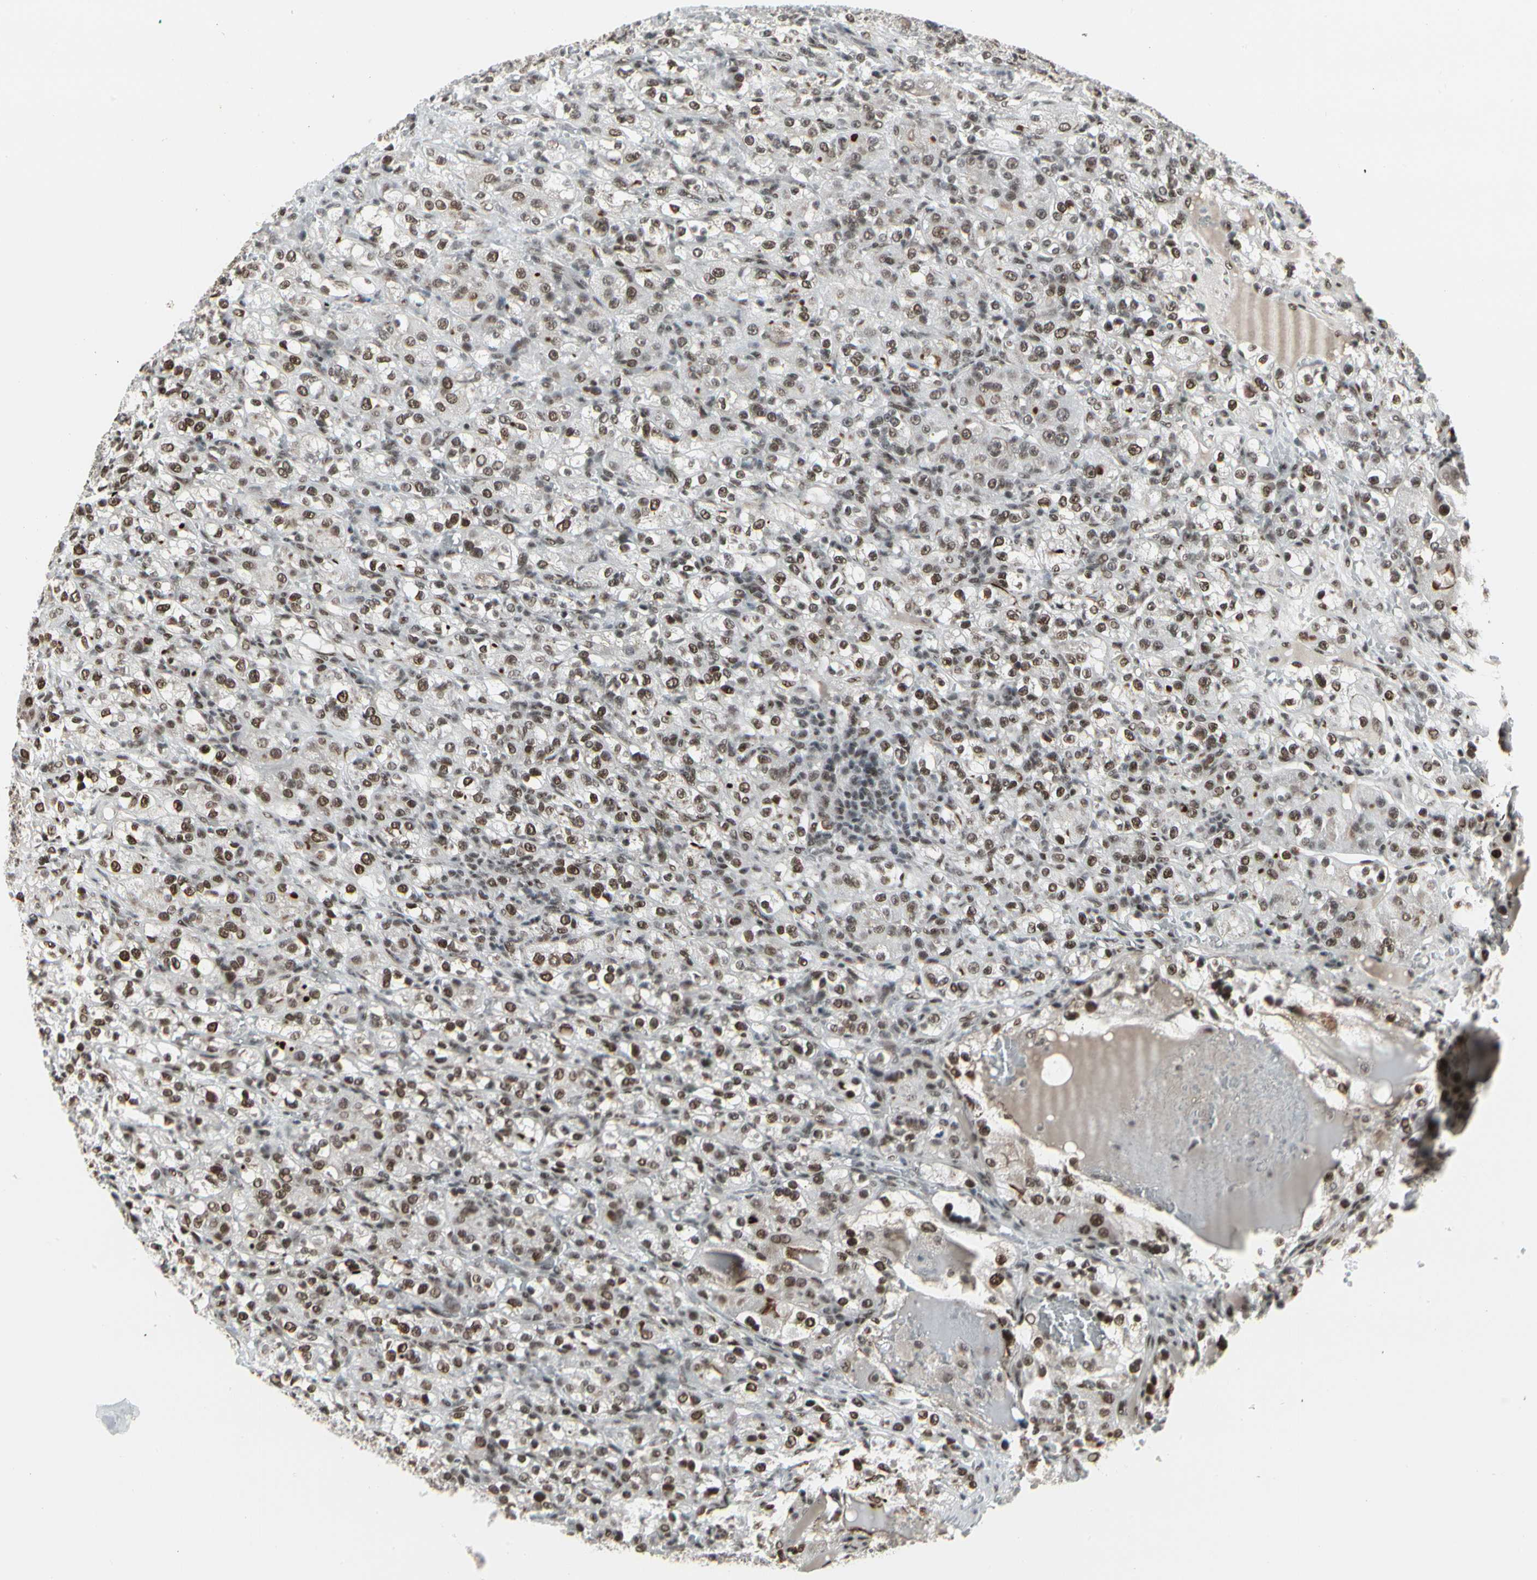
{"staining": {"intensity": "moderate", "quantity": ">75%", "location": "nuclear"}, "tissue": "renal cancer", "cell_type": "Tumor cells", "image_type": "cancer", "snomed": [{"axis": "morphology", "description": "Normal tissue, NOS"}, {"axis": "morphology", "description": "Adenocarcinoma, NOS"}, {"axis": "topography", "description": "Kidney"}], "caption": "Immunohistochemistry (IHC) histopathology image of renal cancer (adenocarcinoma) stained for a protein (brown), which reveals medium levels of moderate nuclear staining in about >75% of tumor cells.", "gene": "HMG20A", "patient": {"sex": "male", "age": 61}}